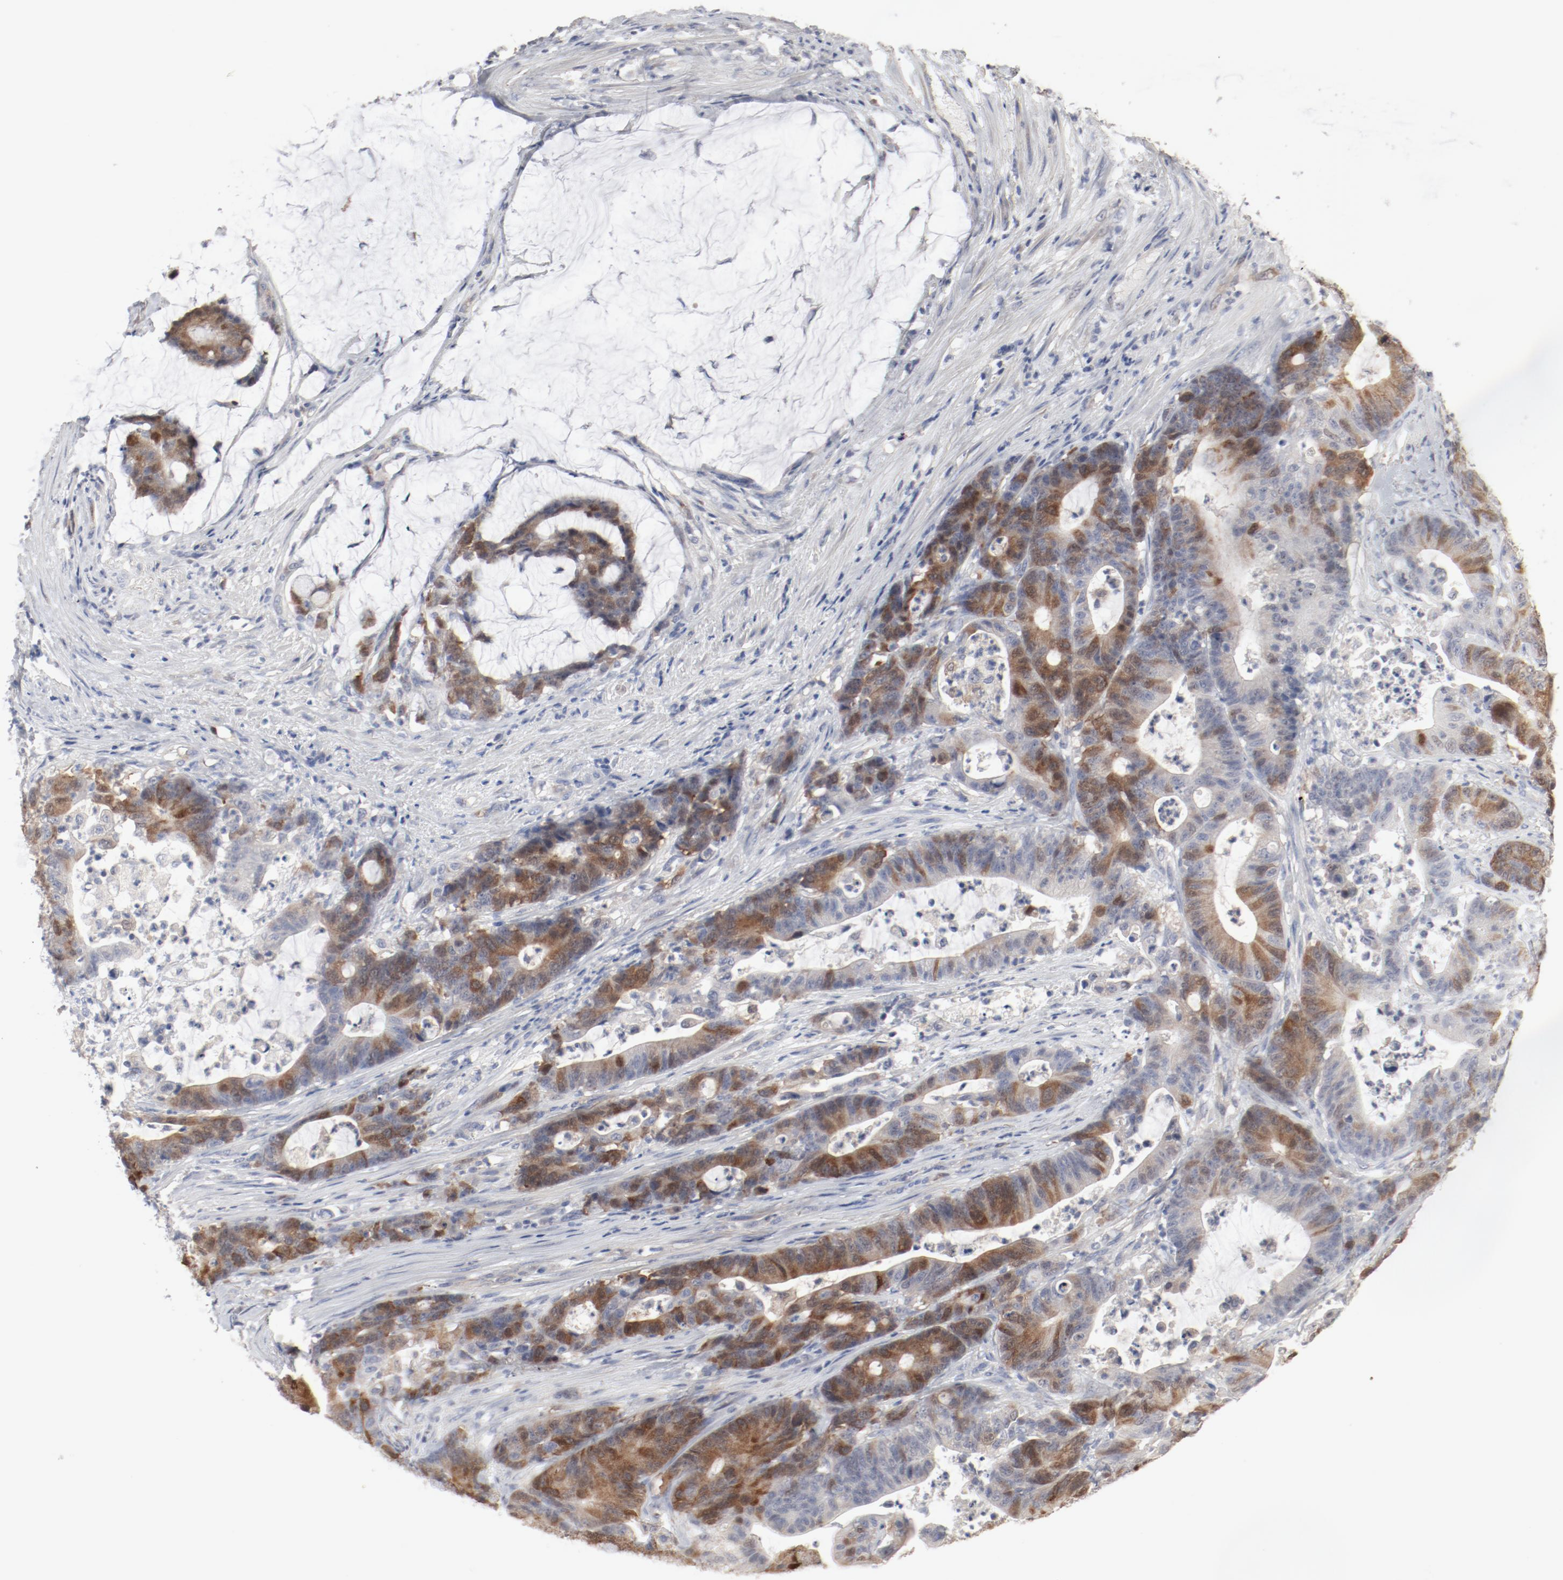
{"staining": {"intensity": "moderate", "quantity": "25%-75%", "location": "cytoplasmic/membranous"}, "tissue": "colorectal cancer", "cell_type": "Tumor cells", "image_type": "cancer", "snomed": [{"axis": "morphology", "description": "Adenocarcinoma, NOS"}, {"axis": "topography", "description": "Colon"}], "caption": "IHC staining of adenocarcinoma (colorectal), which shows medium levels of moderate cytoplasmic/membranous staining in about 25%-75% of tumor cells indicating moderate cytoplasmic/membranous protein positivity. The staining was performed using DAB (brown) for protein detection and nuclei were counterstained in hematoxylin (blue).", "gene": "CDK1", "patient": {"sex": "female", "age": 84}}